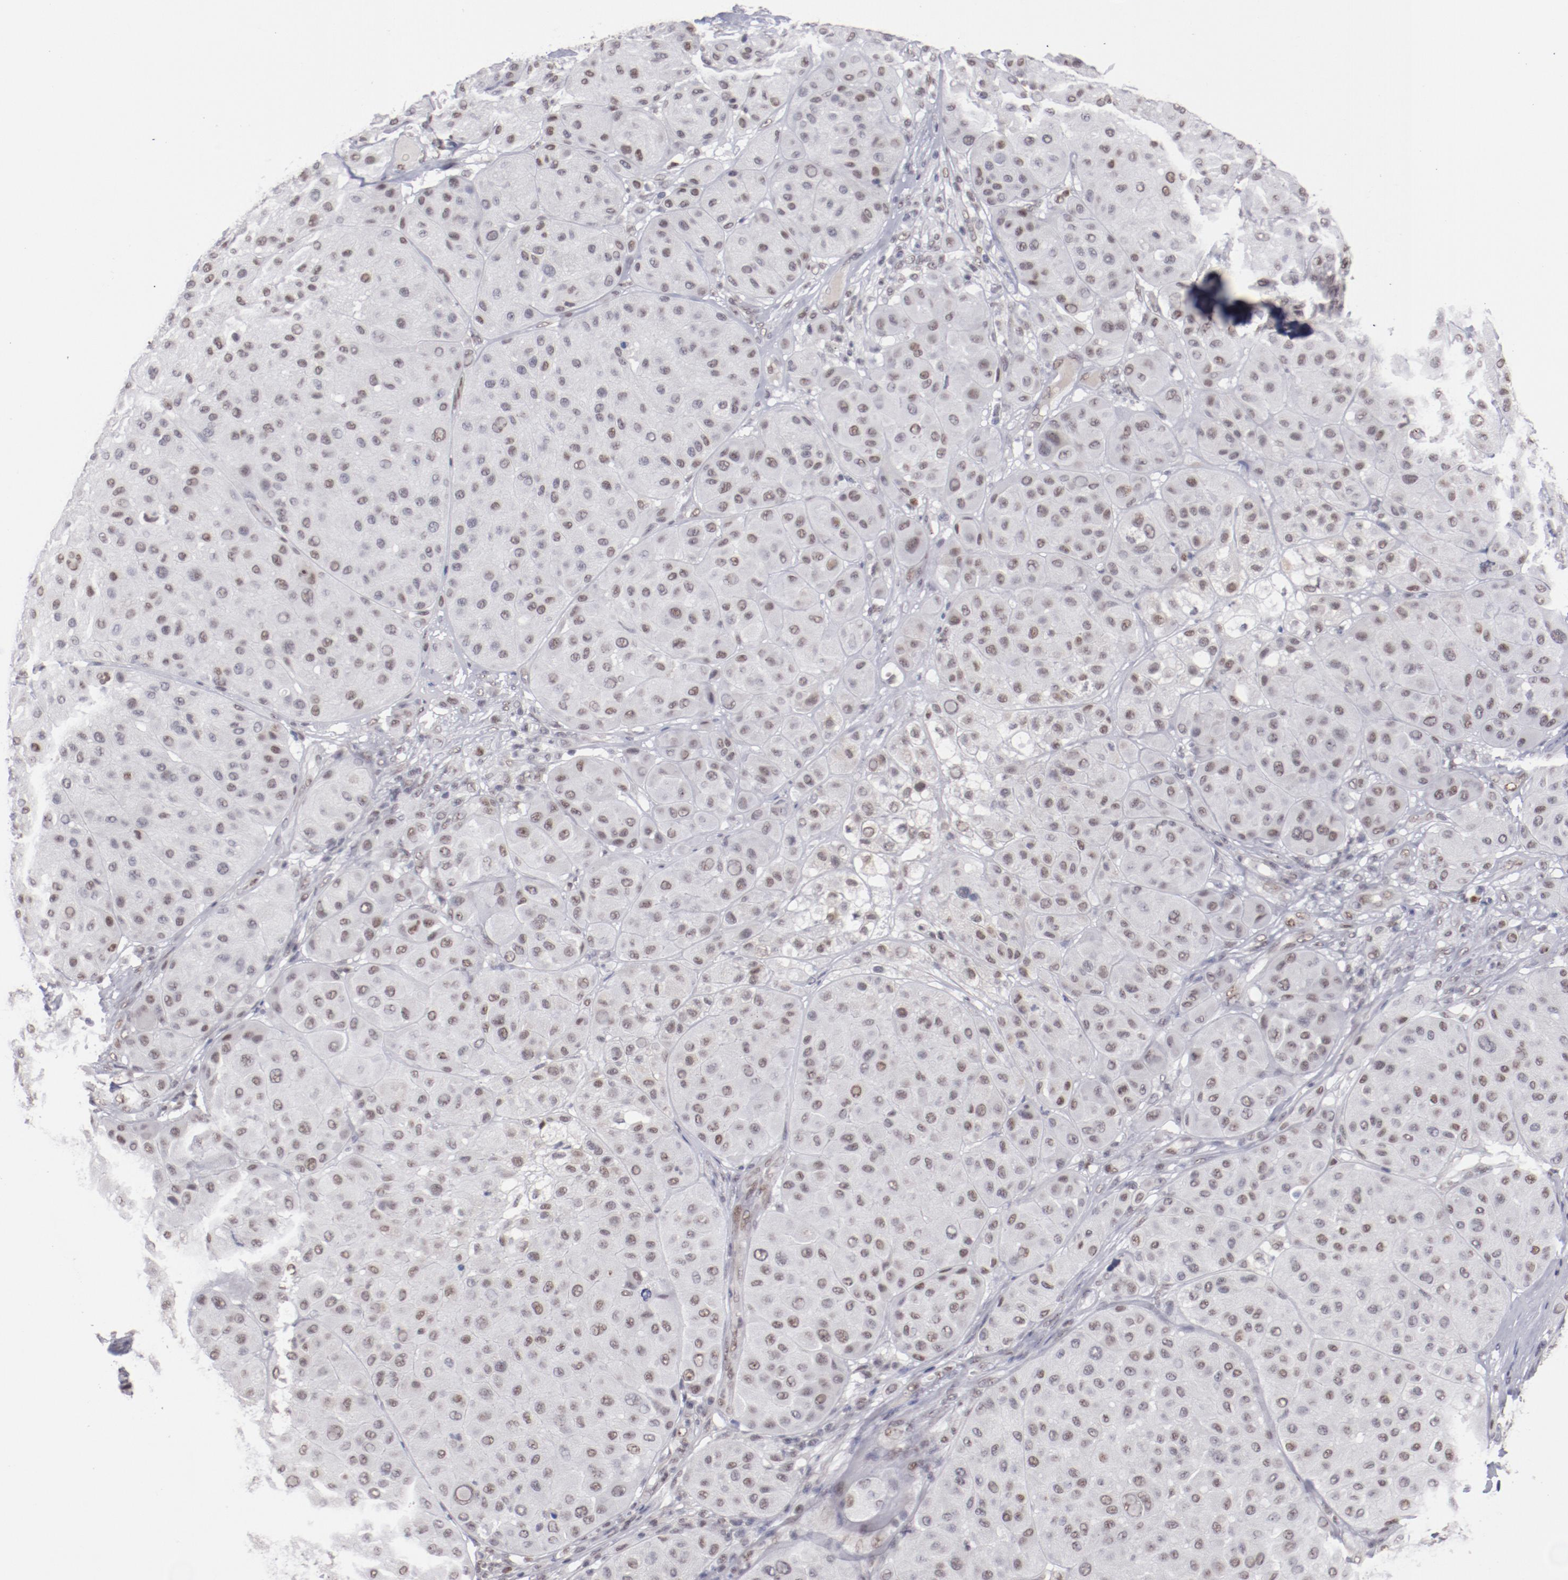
{"staining": {"intensity": "weak", "quantity": "25%-75%", "location": "nuclear"}, "tissue": "melanoma", "cell_type": "Tumor cells", "image_type": "cancer", "snomed": [{"axis": "morphology", "description": "Normal tissue, NOS"}, {"axis": "morphology", "description": "Malignant melanoma, Metastatic site"}, {"axis": "topography", "description": "Skin"}], "caption": "Melanoma stained with DAB immunohistochemistry displays low levels of weak nuclear expression in about 25%-75% of tumor cells.", "gene": "TFAP4", "patient": {"sex": "male", "age": 41}}